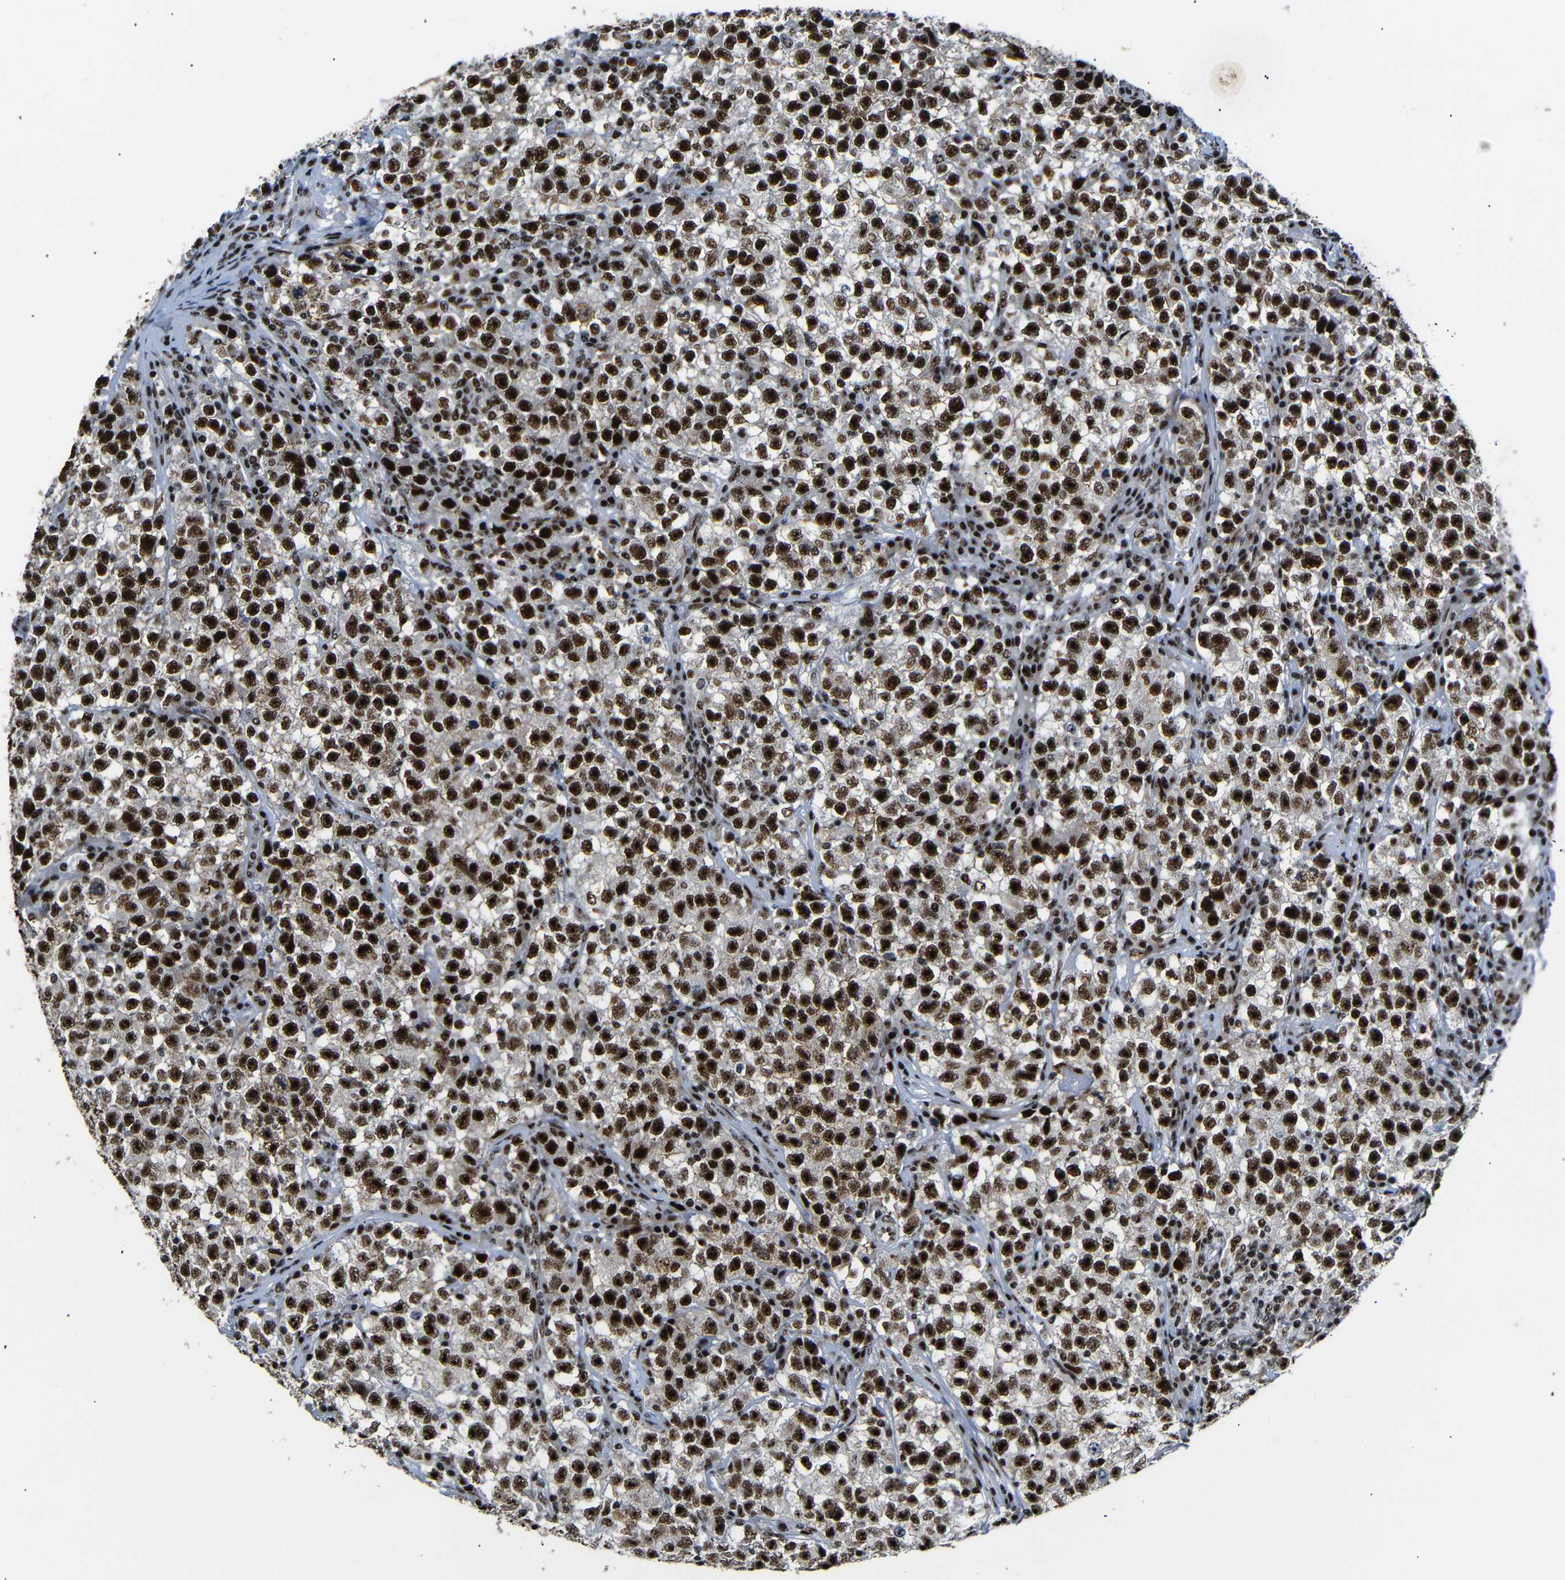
{"staining": {"intensity": "strong", "quantity": ">75%", "location": "nuclear"}, "tissue": "testis cancer", "cell_type": "Tumor cells", "image_type": "cancer", "snomed": [{"axis": "morphology", "description": "Seminoma, NOS"}, {"axis": "topography", "description": "Testis"}], "caption": "This micrograph displays testis cancer stained with IHC to label a protein in brown. The nuclear of tumor cells show strong positivity for the protein. Nuclei are counter-stained blue.", "gene": "SETDB2", "patient": {"sex": "male", "age": 22}}